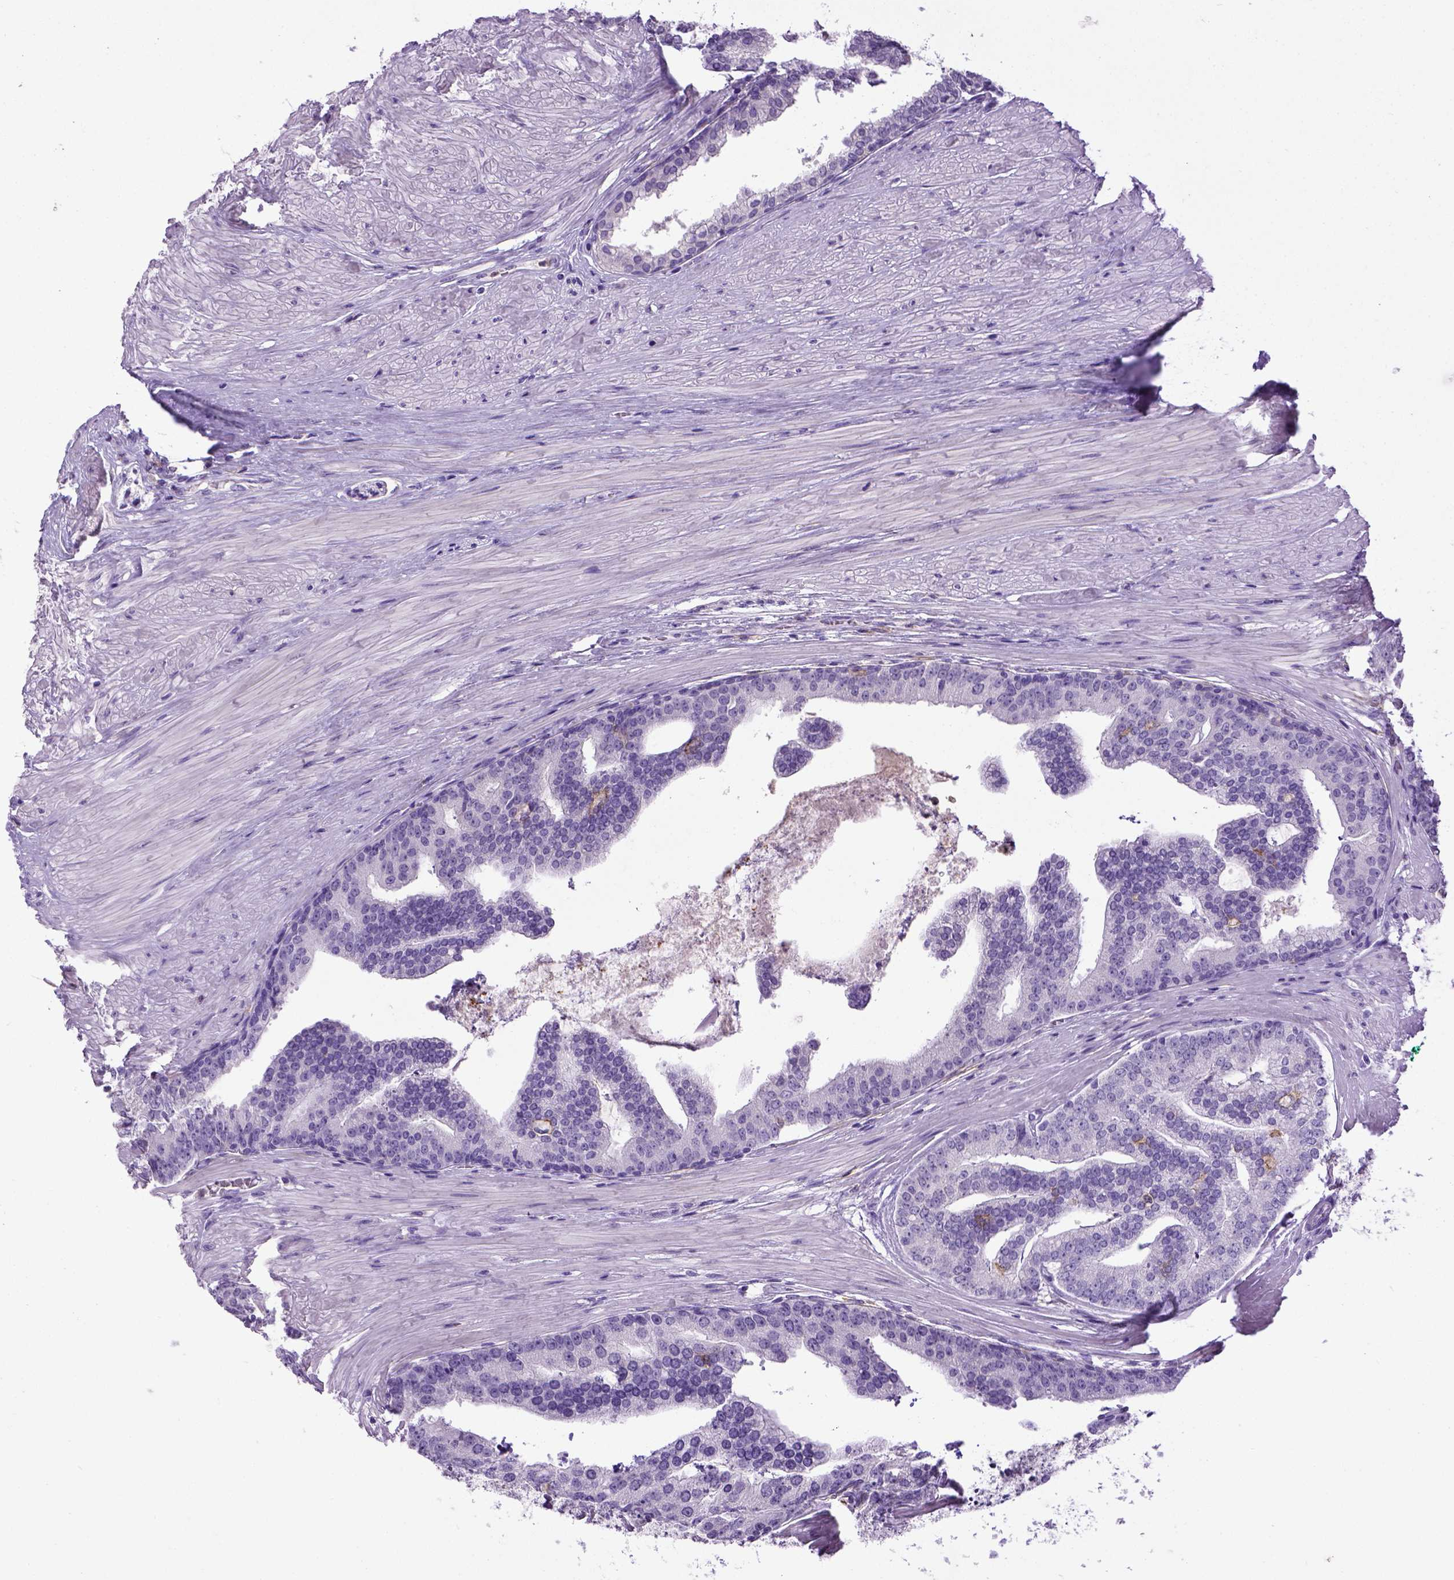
{"staining": {"intensity": "negative", "quantity": "none", "location": "none"}, "tissue": "prostate cancer", "cell_type": "Tumor cells", "image_type": "cancer", "snomed": [{"axis": "morphology", "description": "Adenocarcinoma, NOS"}, {"axis": "topography", "description": "Prostate and seminal vesicle, NOS"}, {"axis": "topography", "description": "Prostate"}], "caption": "A photomicrograph of prostate cancer (adenocarcinoma) stained for a protein shows no brown staining in tumor cells.", "gene": "ITGAX", "patient": {"sex": "male", "age": 44}}